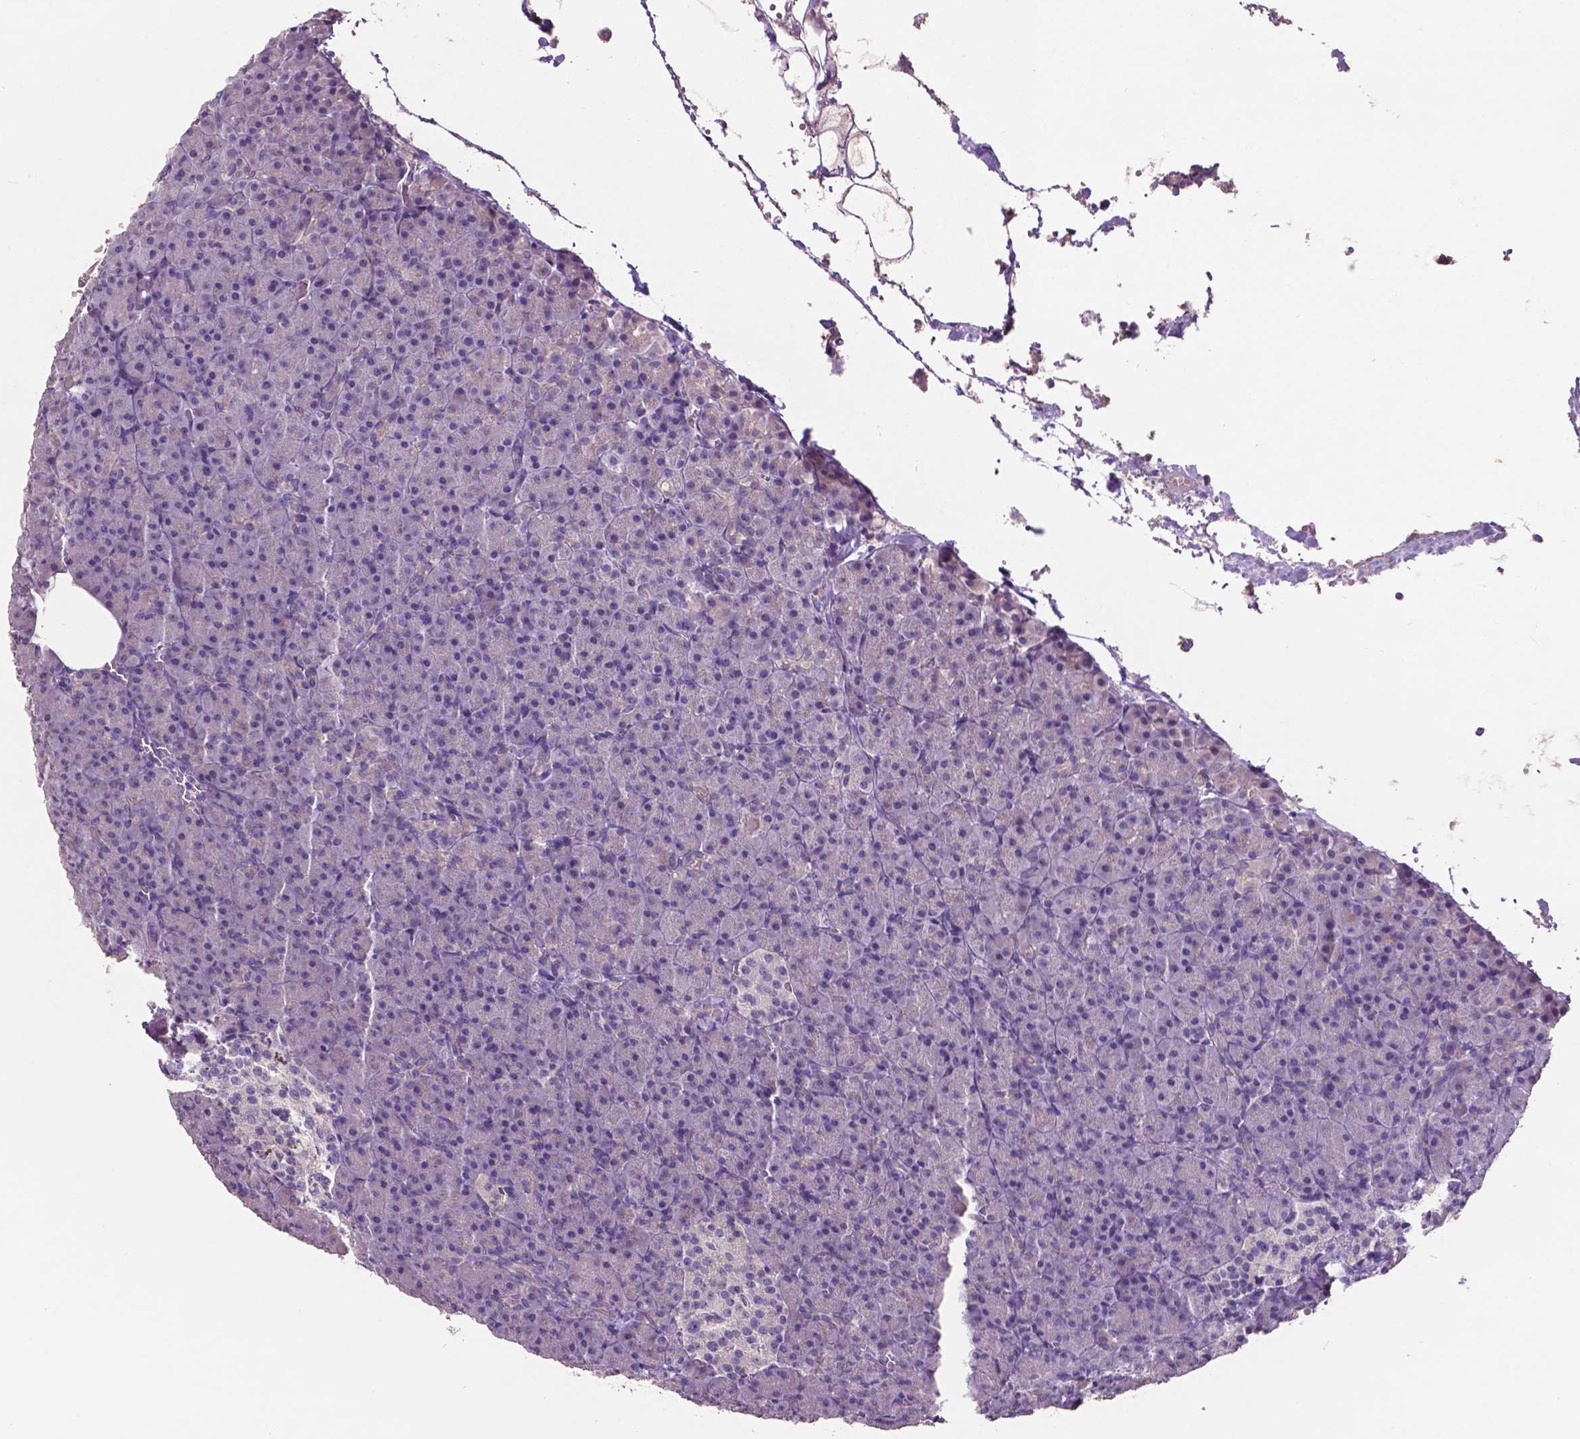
{"staining": {"intensity": "negative", "quantity": "none", "location": "none"}, "tissue": "pancreas", "cell_type": "Exocrine glandular cells", "image_type": "normal", "snomed": [{"axis": "morphology", "description": "Normal tissue, NOS"}, {"axis": "topography", "description": "Pancreas"}], "caption": "Protein analysis of unremarkable pancreas shows no significant expression in exocrine glandular cells. (Stains: DAB (3,3'-diaminobenzidine) immunohistochemistry (IHC) with hematoxylin counter stain, Microscopy: brightfield microscopy at high magnification).", "gene": "PLSCR1", "patient": {"sex": "female", "age": 74}}